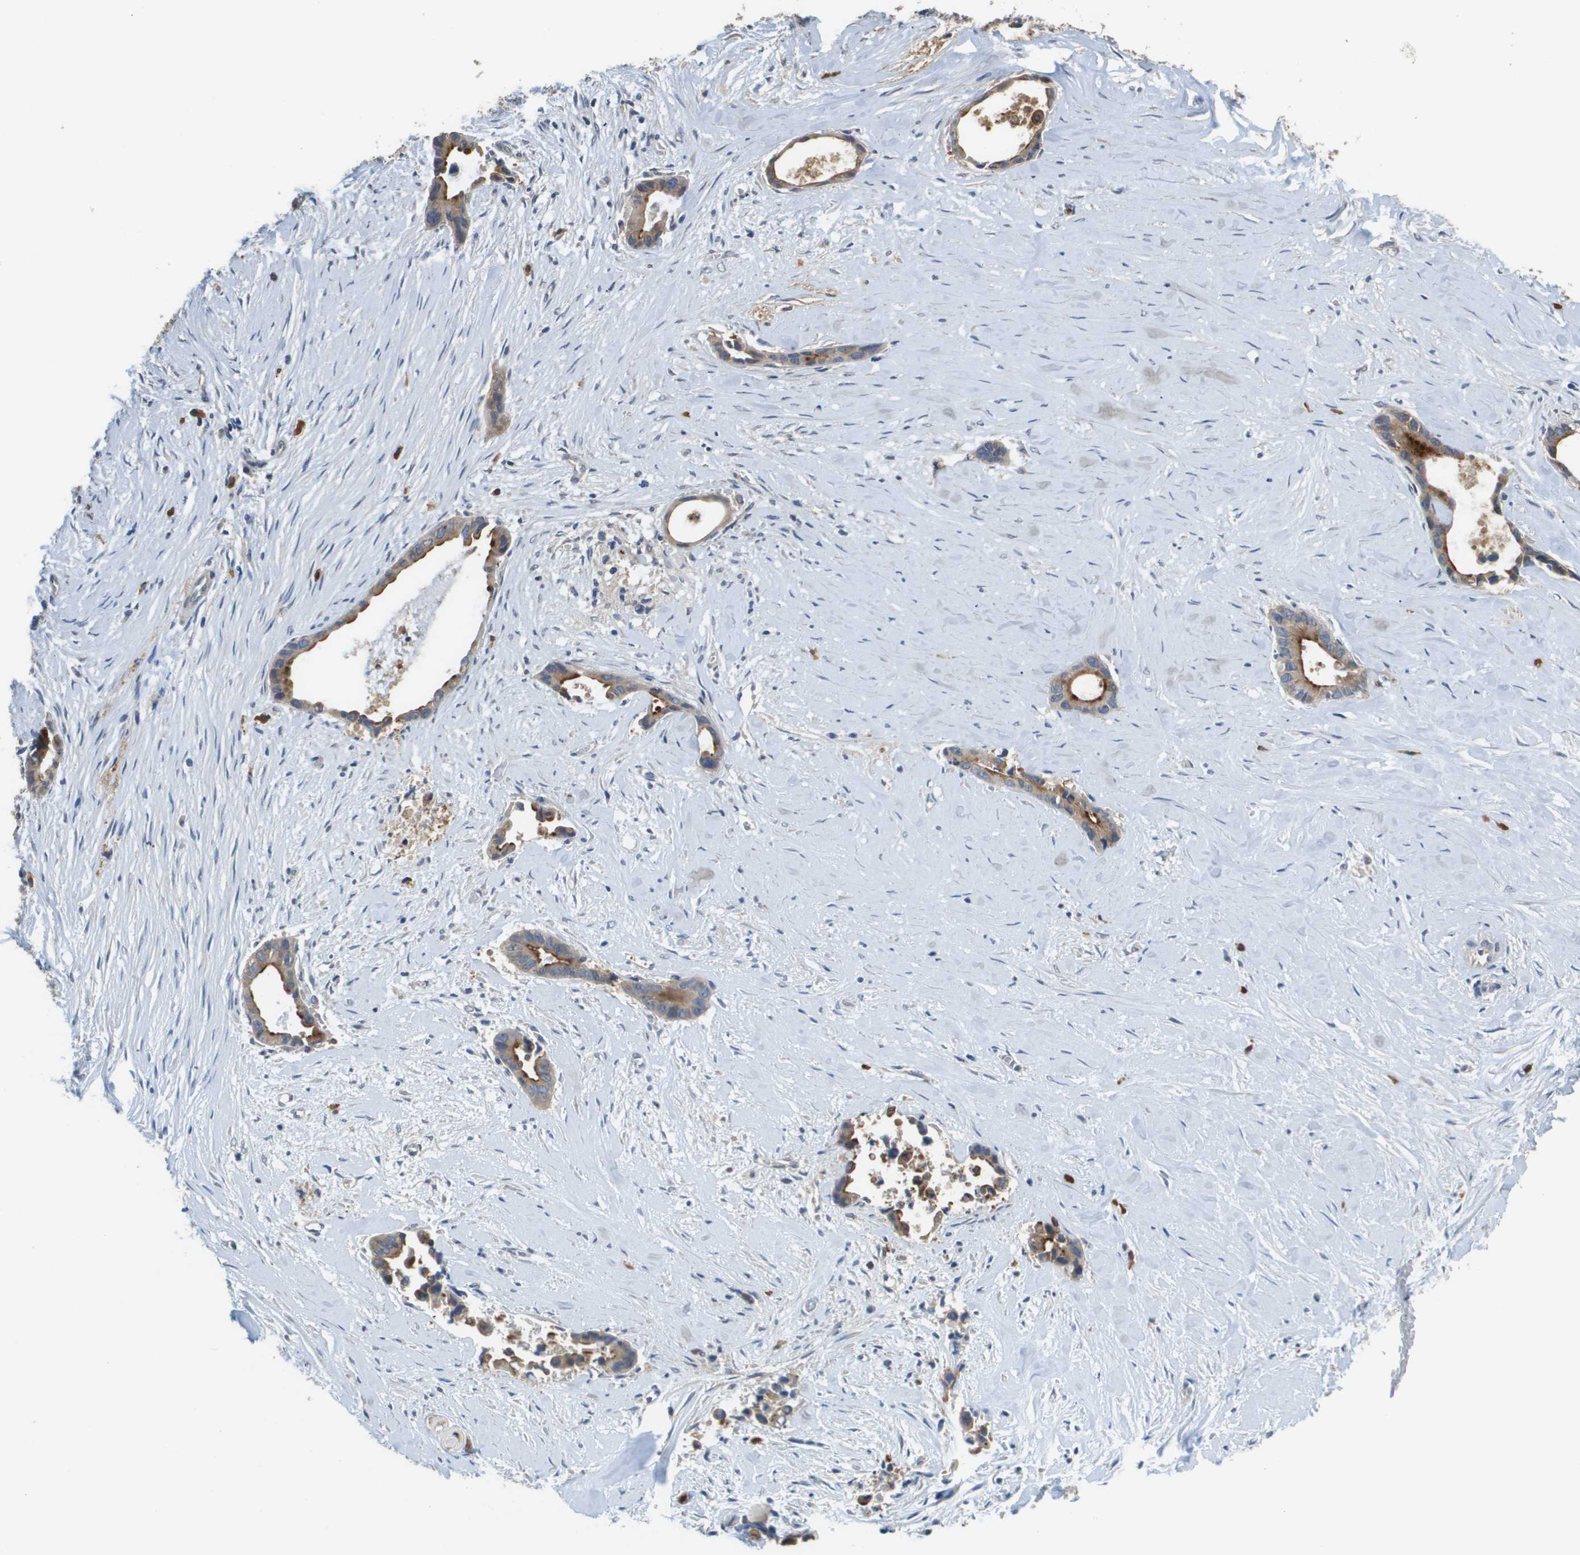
{"staining": {"intensity": "moderate", "quantity": ">75%", "location": "cytoplasmic/membranous"}, "tissue": "liver cancer", "cell_type": "Tumor cells", "image_type": "cancer", "snomed": [{"axis": "morphology", "description": "Cholangiocarcinoma"}, {"axis": "topography", "description": "Liver"}], "caption": "Cholangiocarcinoma (liver) tissue shows moderate cytoplasmic/membranous expression in about >75% of tumor cells, visualized by immunohistochemistry.", "gene": "RAB27B", "patient": {"sex": "female", "age": 55}}